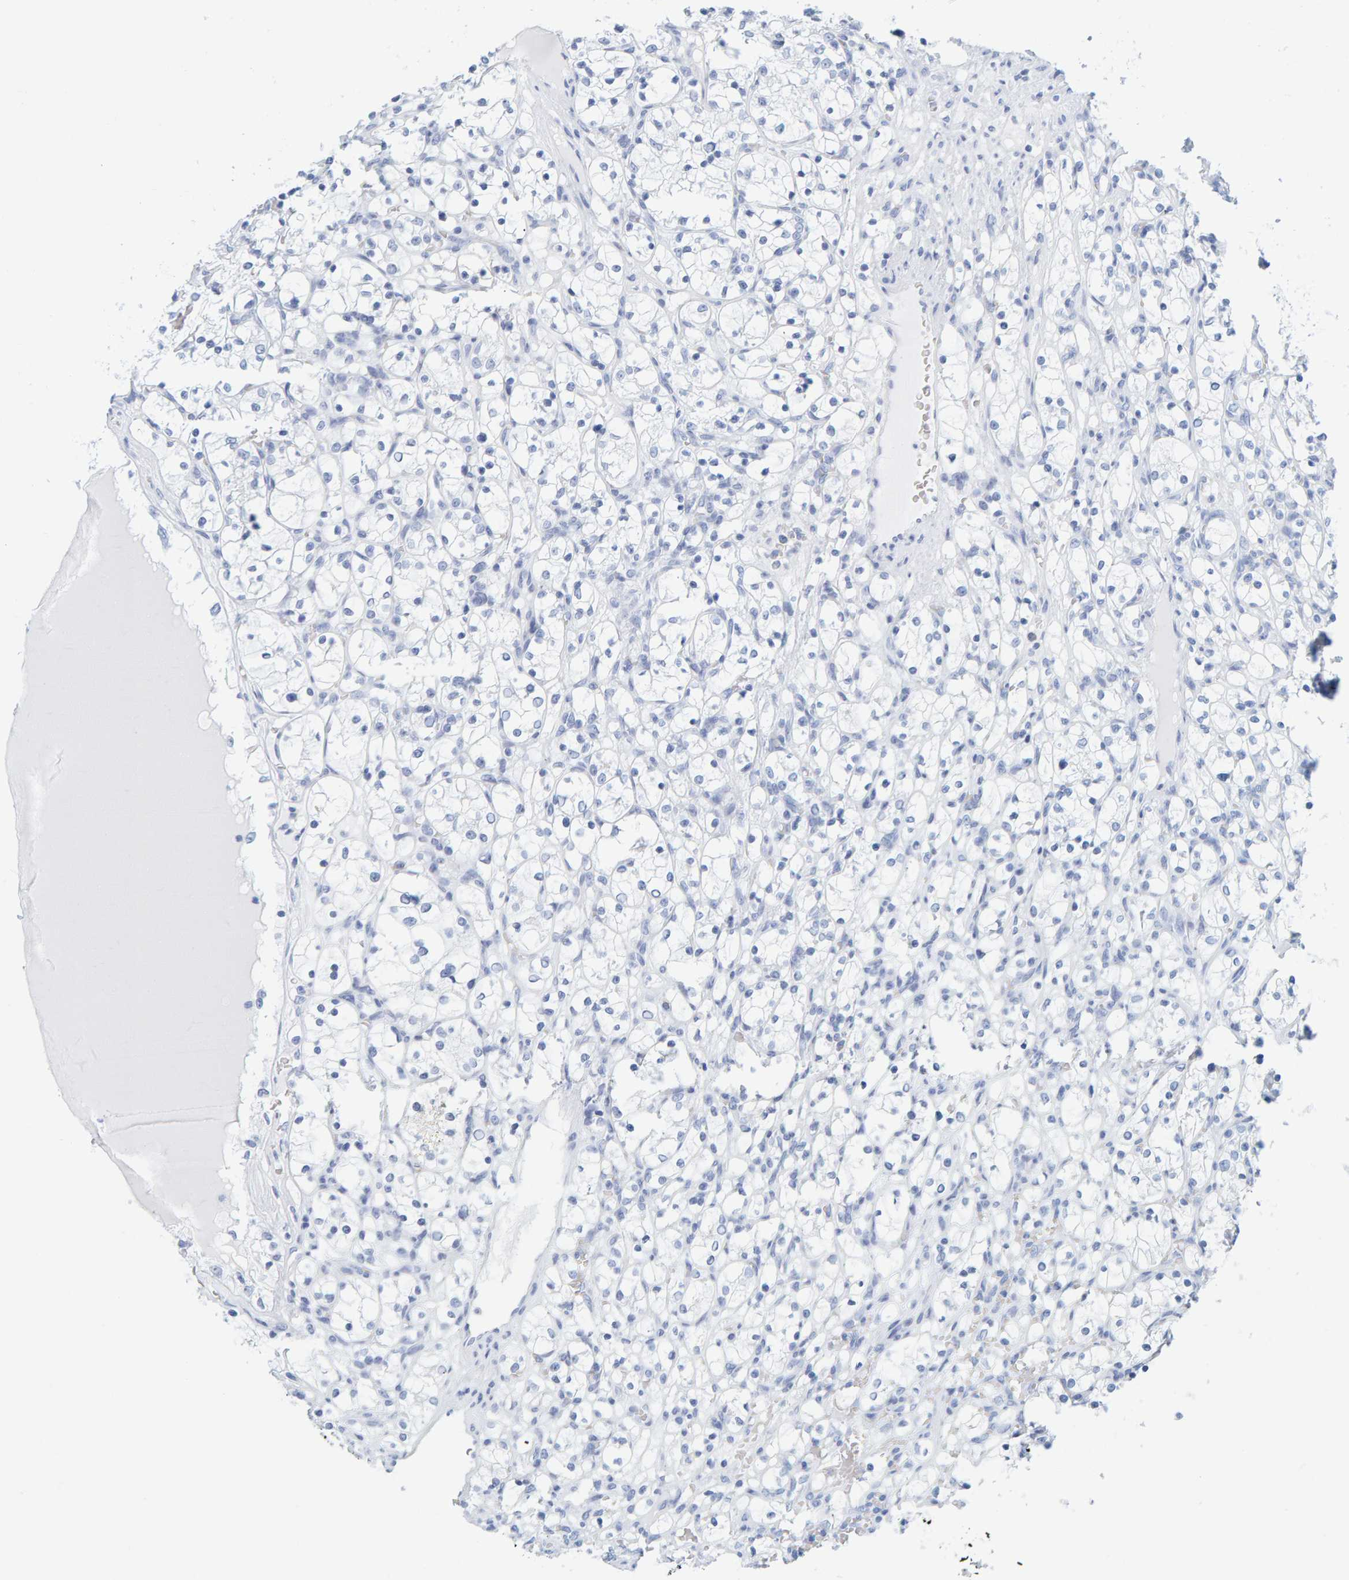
{"staining": {"intensity": "negative", "quantity": "none", "location": "none"}, "tissue": "renal cancer", "cell_type": "Tumor cells", "image_type": "cancer", "snomed": [{"axis": "morphology", "description": "Adenocarcinoma, NOS"}, {"axis": "topography", "description": "Kidney"}], "caption": "This is an immunohistochemistry (IHC) image of human renal adenocarcinoma. There is no expression in tumor cells.", "gene": "SFTPC", "patient": {"sex": "female", "age": 69}}